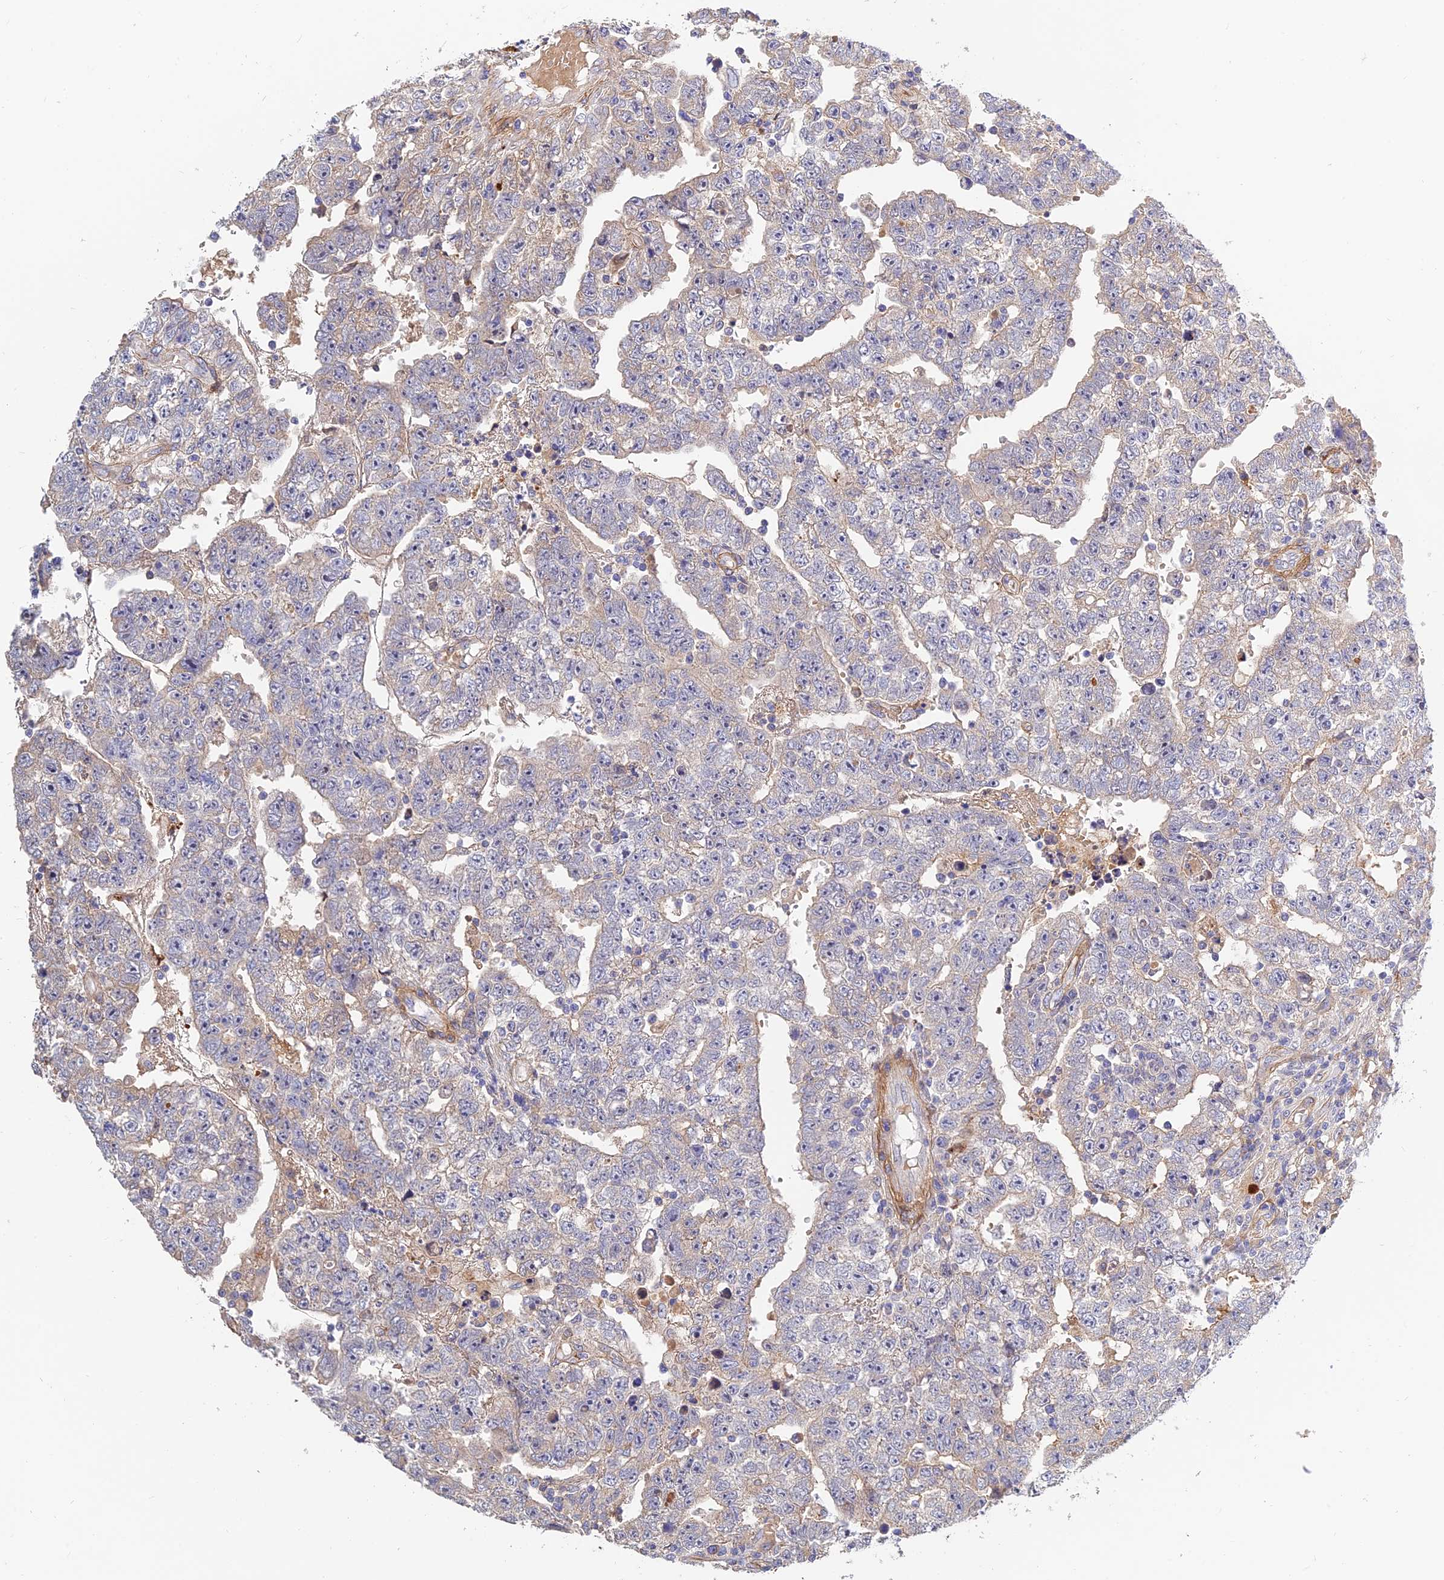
{"staining": {"intensity": "negative", "quantity": "none", "location": "none"}, "tissue": "testis cancer", "cell_type": "Tumor cells", "image_type": "cancer", "snomed": [{"axis": "morphology", "description": "Carcinoma, Embryonal, NOS"}, {"axis": "topography", "description": "Testis"}], "caption": "IHC histopathology image of neoplastic tissue: human testis cancer stained with DAB (3,3'-diaminobenzidine) reveals no significant protein positivity in tumor cells.", "gene": "MRPL35", "patient": {"sex": "male", "age": 25}}